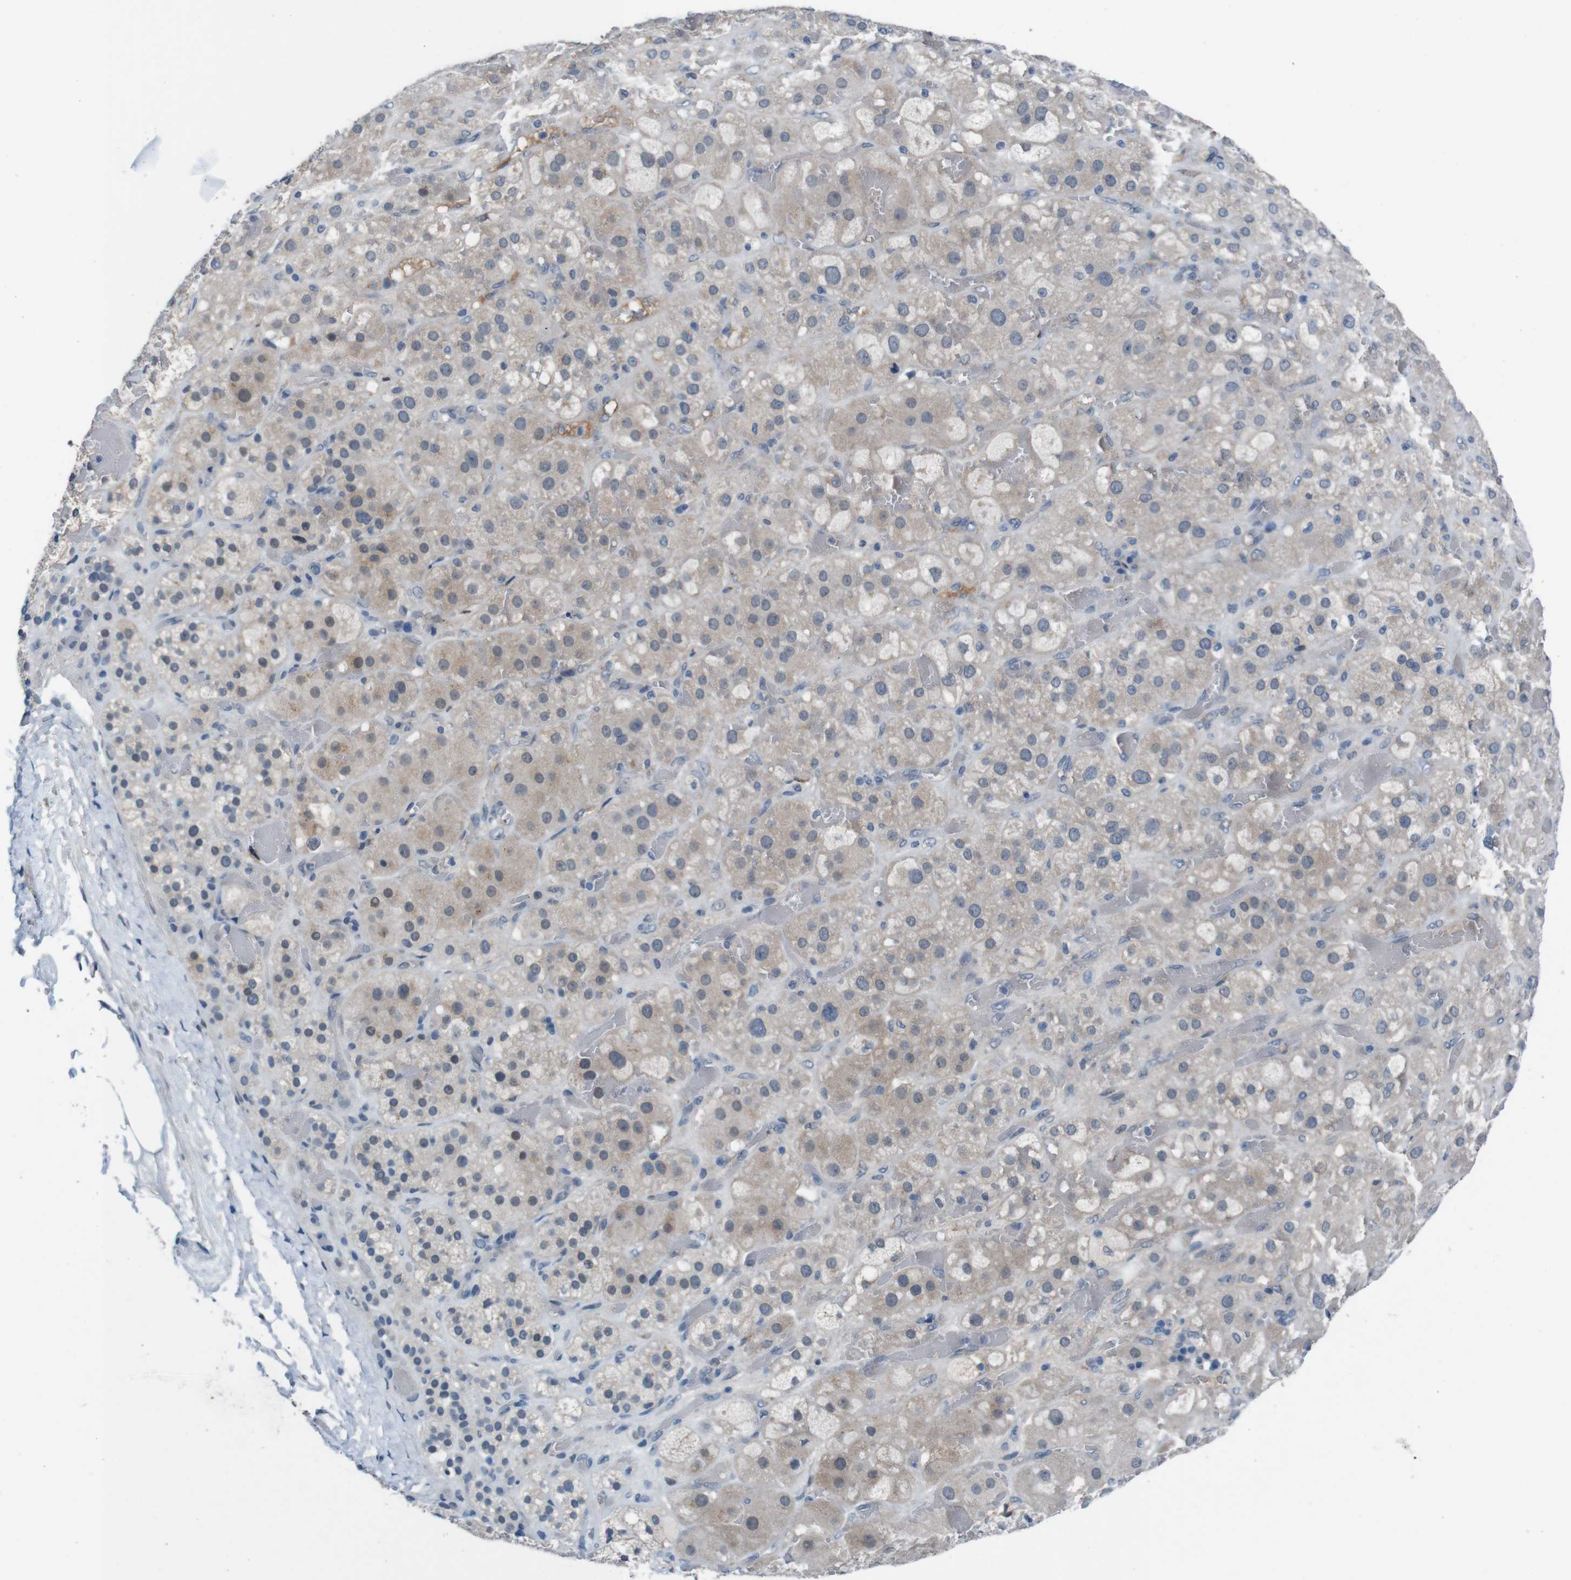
{"staining": {"intensity": "moderate", "quantity": "<25%", "location": "cytoplasmic/membranous,nuclear"}, "tissue": "adrenal gland", "cell_type": "Glandular cells", "image_type": "normal", "snomed": [{"axis": "morphology", "description": "Normal tissue, NOS"}, {"axis": "topography", "description": "Adrenal gland"}], "caption": "The photomicrograph demonstrates staining of benign adrenal gland, revealing moderate cytoplasmic/membranous,nuclear protein positivity (brown color) within glandular cells. Nuclei are stained in blue.", "gene": "CDHR2", "patient": {"sex": "female", "age": 47}}